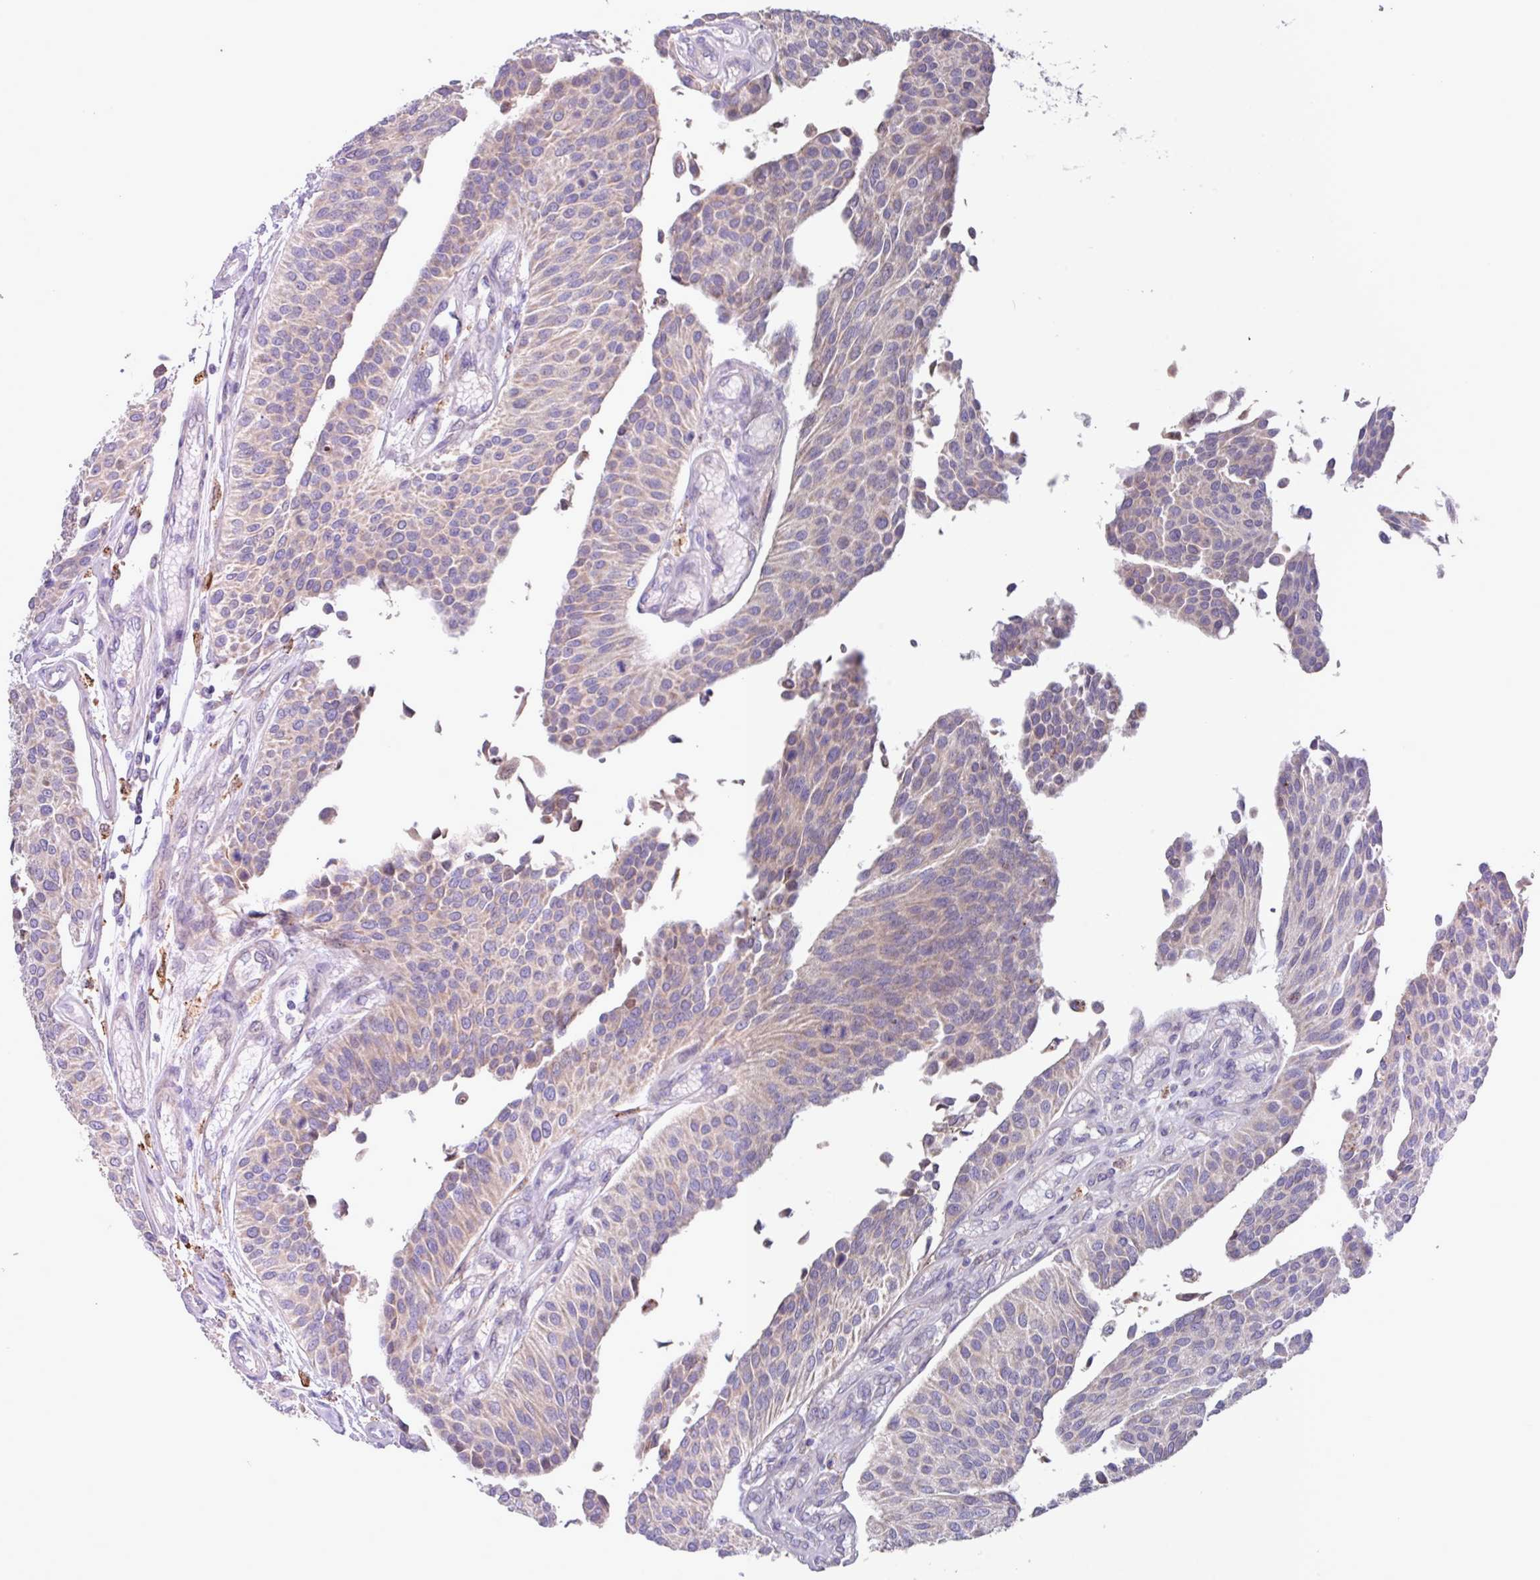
{"staining": {"intensity": "negative", "quantity": "none", "location": "none"}, "tissue": "urothelial cancer", "cell_type": "Tumor cells", "image_type": "cancer", "snomed": [{"axis": "morphology", "description": "Urothelial carcinoma, NOS"}, {"axis": "topography", "description": "Urinary bladder"}], "caption": "Transitional cell carcinoma was stained to show a protein in brown. There is no significant positivity in tumor cells. (Immunohistochemistry, brightfield microscopy, high magnification).", "gene": "IQCJ", "patient": {"sex": "male", "age": 55}}